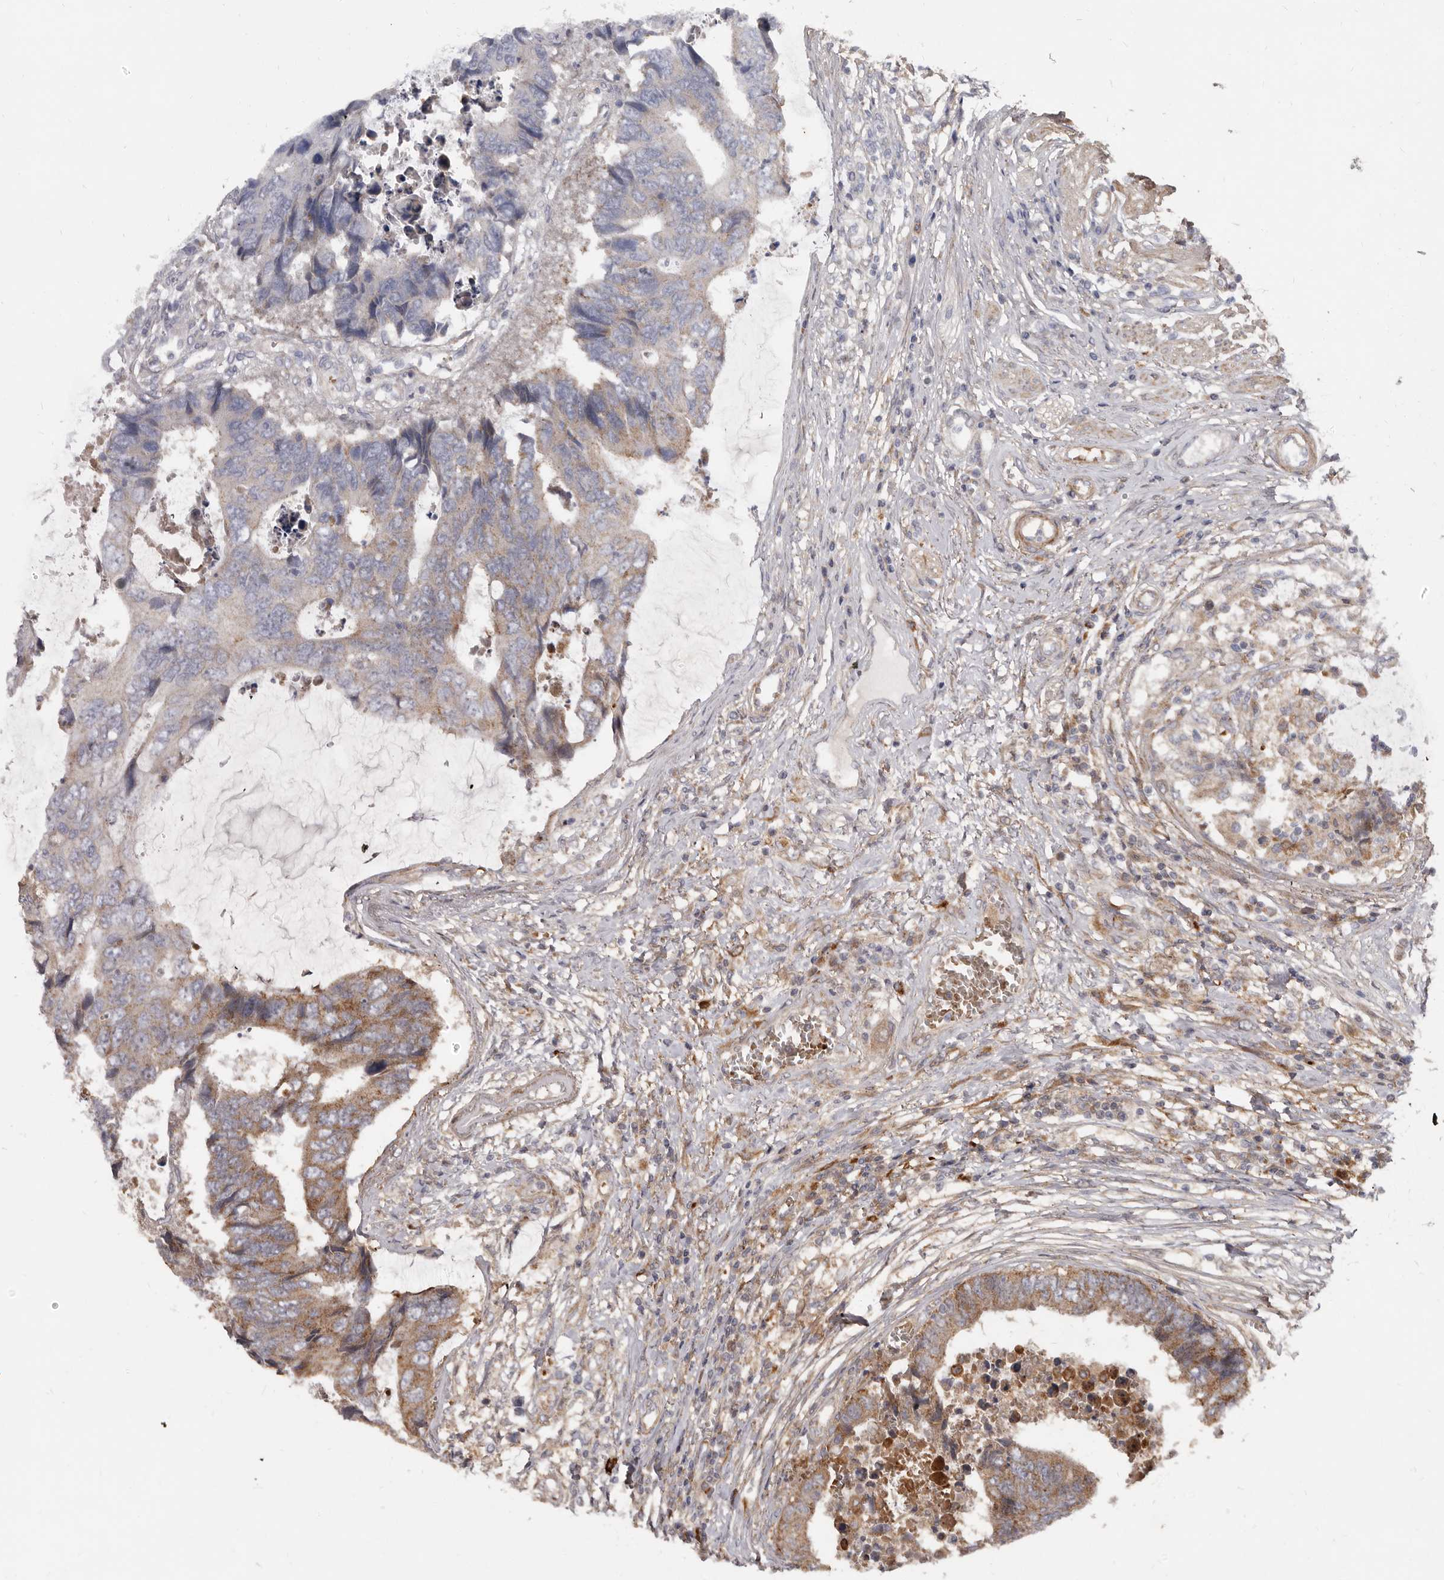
{"staining": {"intensity": "moderate", "quantity": "25%-75%", "location": "cytoplasmic/membranous"}, "tissue": "colorectal cancer", "cell_type": "Tumor cells", "image_type": "cancer", "snomed": [{"axis": "morphology", "description": "Adenocarcinoma, NOS"}, {"axis": "topography", "description": "Rectum"}], "caption": "Immunohistochemical staining of human adenocarcinoma (colorectal) reveals moderate cytoplasmic/membranous protein staining in approximately 25%-75% of tumor cells. The protein of interest is stained brown, and the nuclei are stained in blue (DAB (3,3'-diaminobenzidine) IHC with brightfield microscopy, high magnification).", "gene": "GOT1L1", "patient": {"sex": "male", "age": 84}}